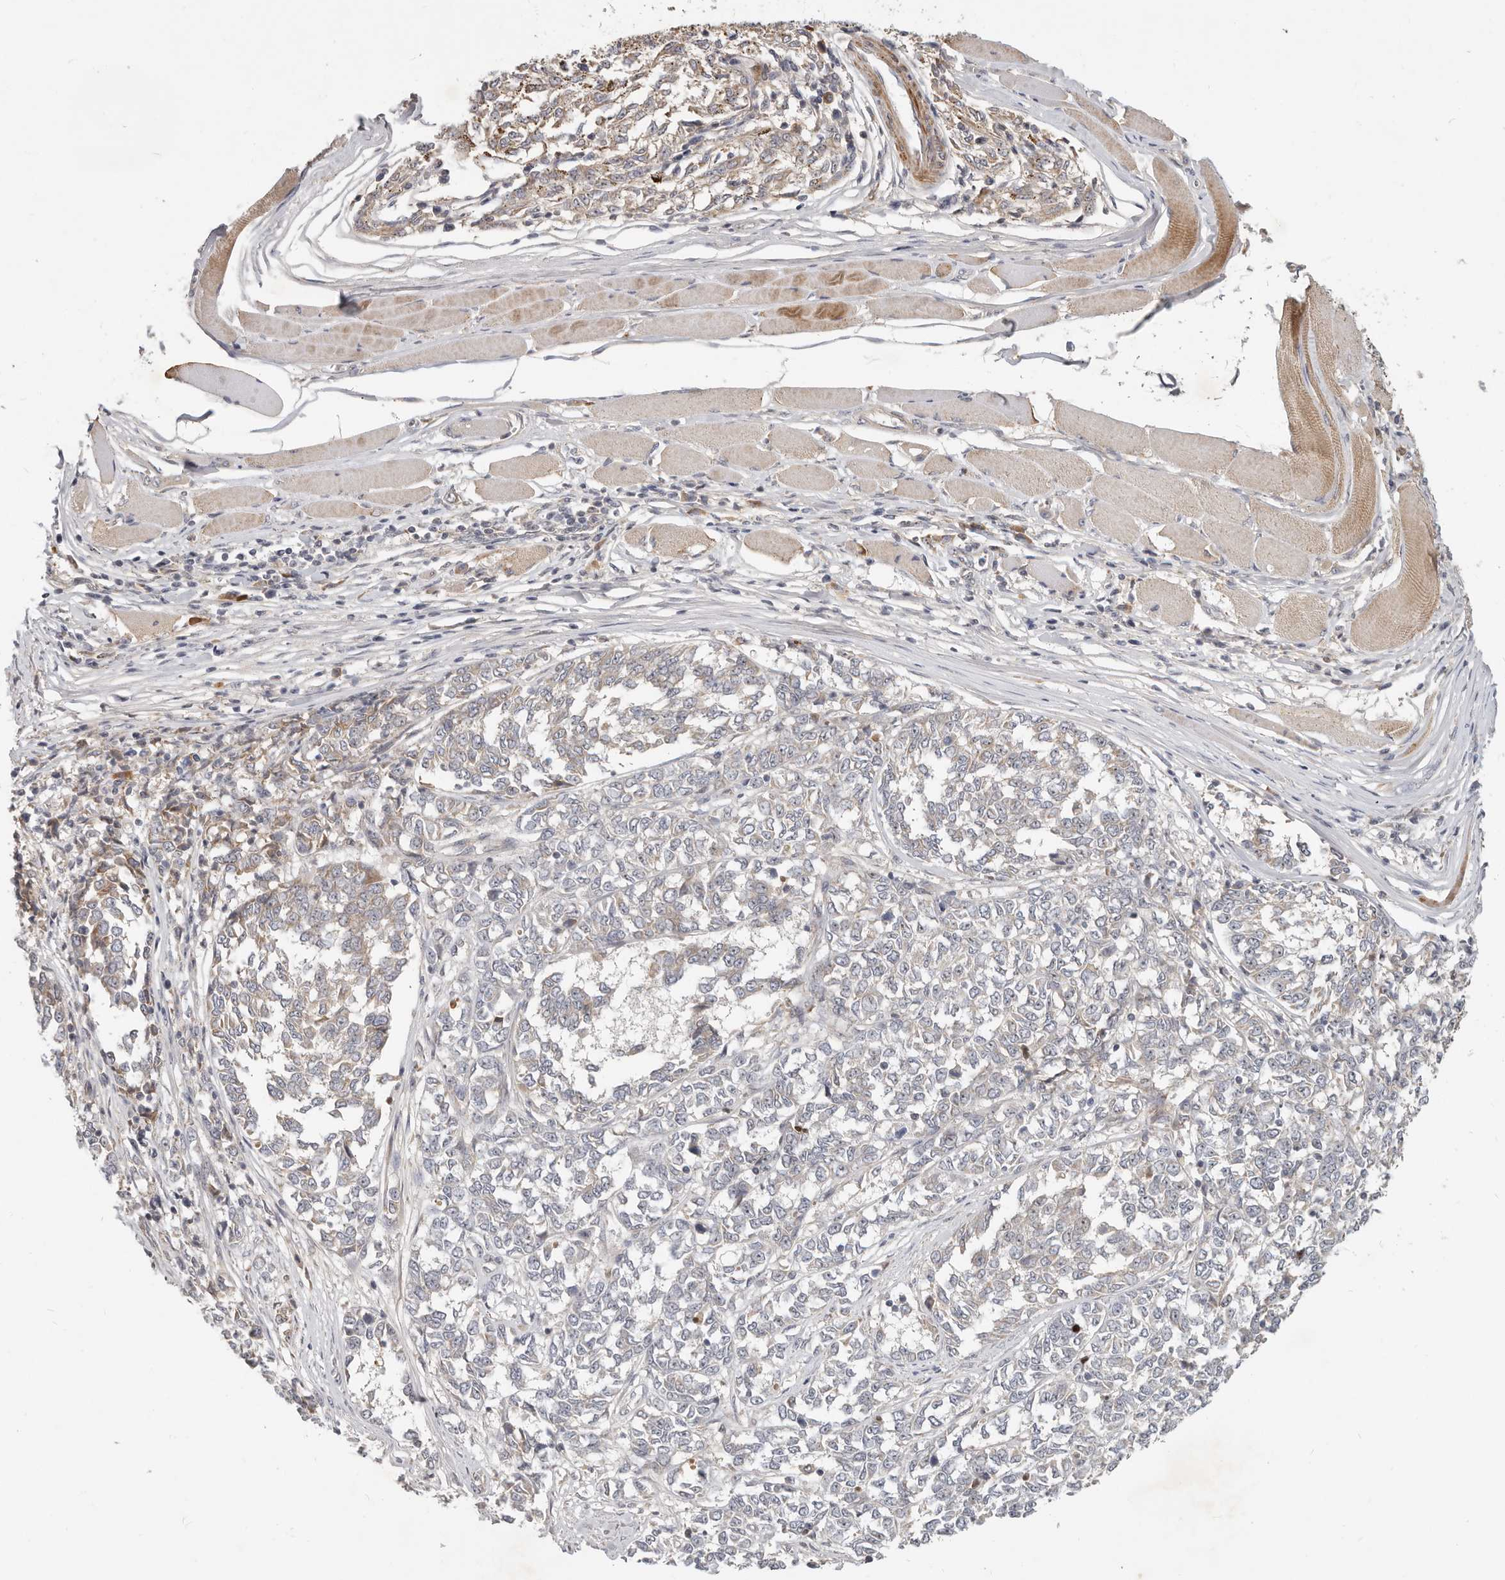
{"staining": {"intensity": "negative", "quantity": "none", "location": "none"}, "tissue": "melanoma", "cell_type": "Tumor cells", "image_type": "cancer", "snomed": [{"axis": "morphology", "description": "Malignant melanoma, NOS"}, {"axis": "topography", "description": "Skin"}], "caption": "This is an immunohistochemistry (IHC) micrograph of malignant melanoma. There is no positivity in tumor cells.", "gene": "MICALL2", "patient": {"sex": "female", "age": 72}}